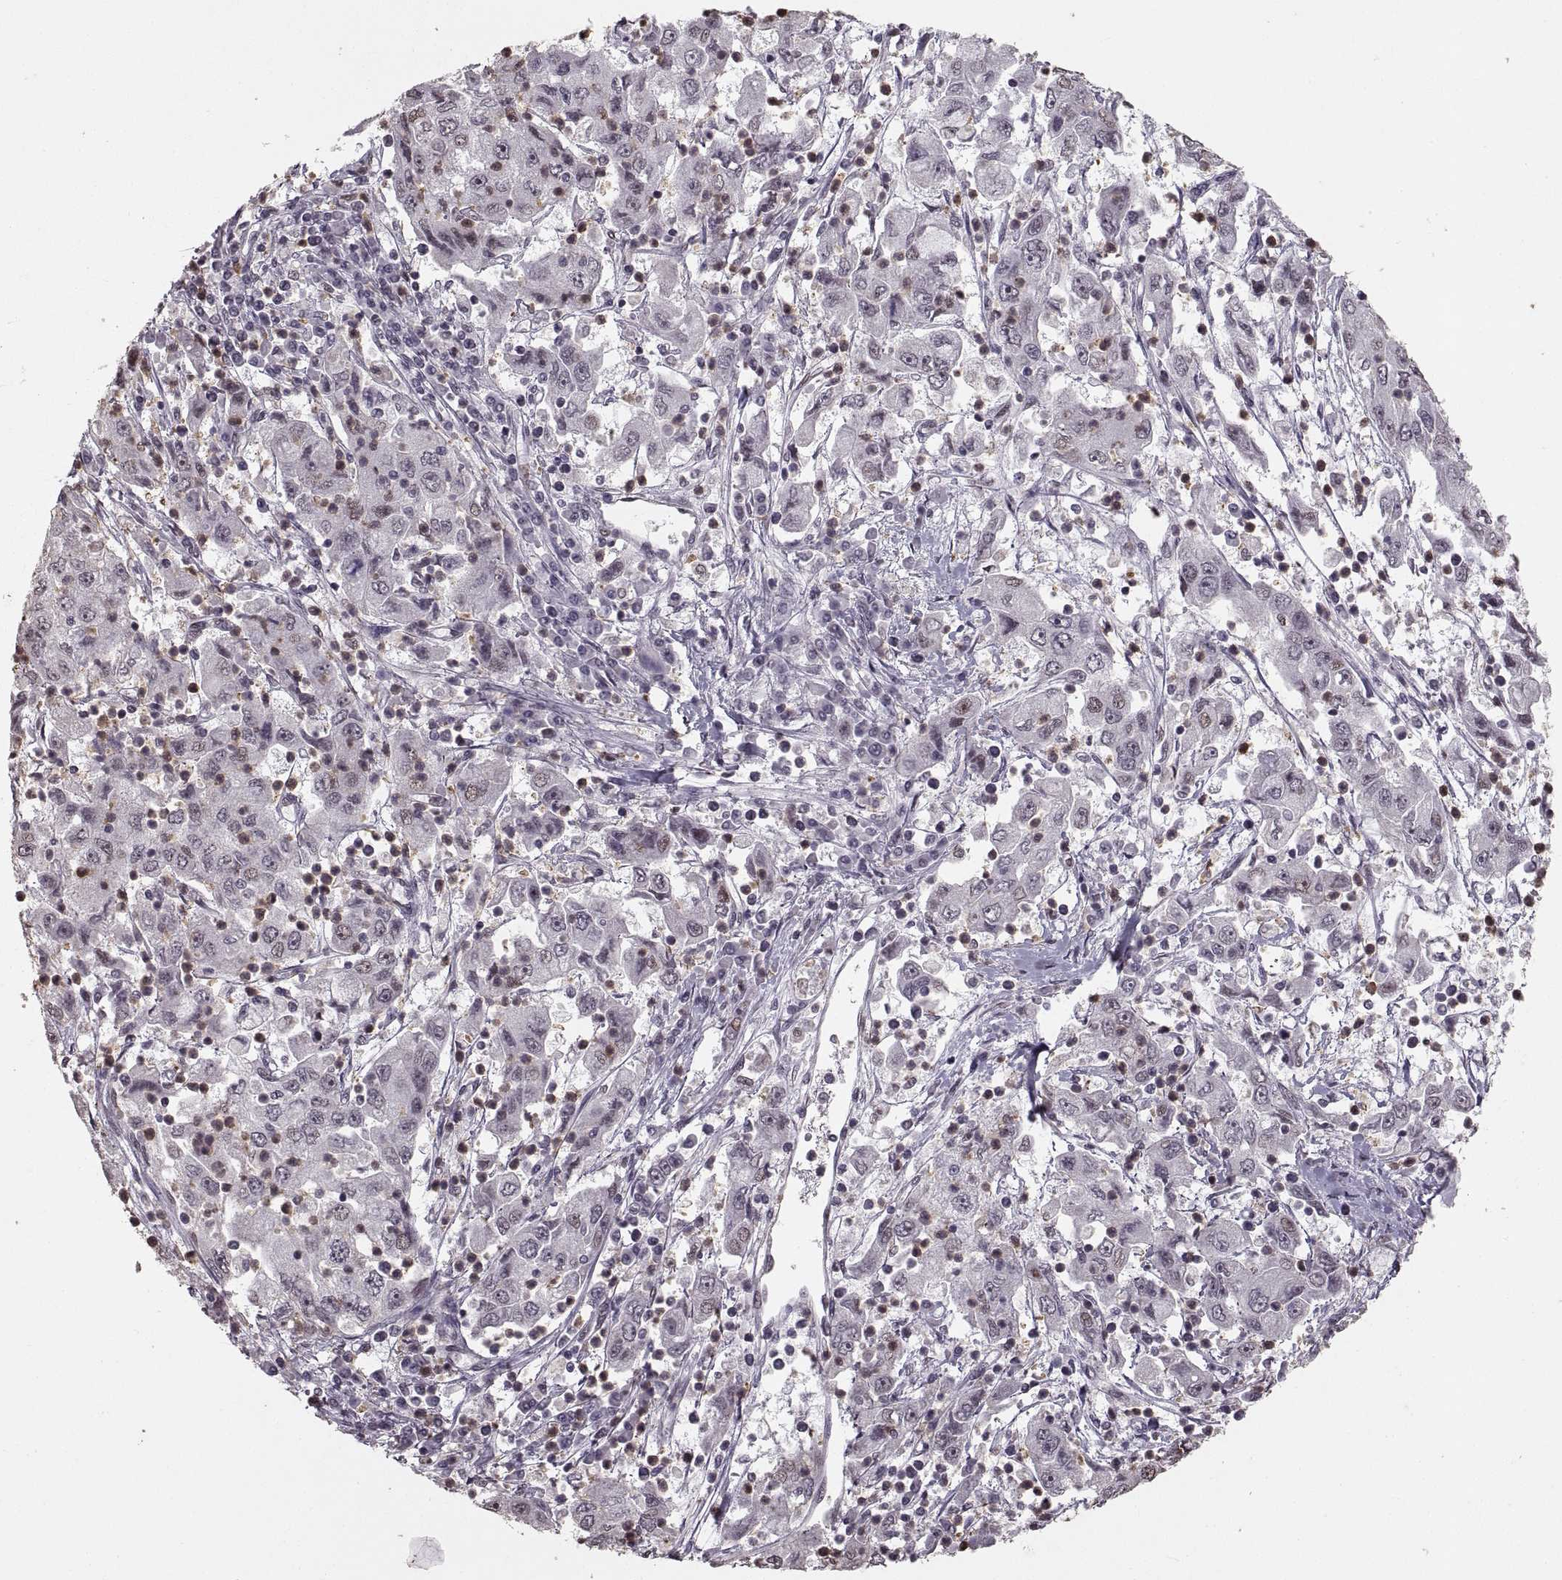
{"staining": {"intensity": "moderate", "quantity": "<25%", "location": "nuclear"}, "tissue": "cervical cancer", "cell_type": "Tumor cells", "image_type": "cancer", "snomed": [{"axis": "morphology", "description": "Squamous cell carcinoma, NOS"}, {"axis": "topography", "description": "Cervix"}], "caption": "Cervical squamous cell carcinoma was stained to show a protein in brown. There is low levels of moderate nuclear staining in approximately <25% of tumor cells.", "gene": "PALS1", "patient": {"sex": "female", "age": 36}}